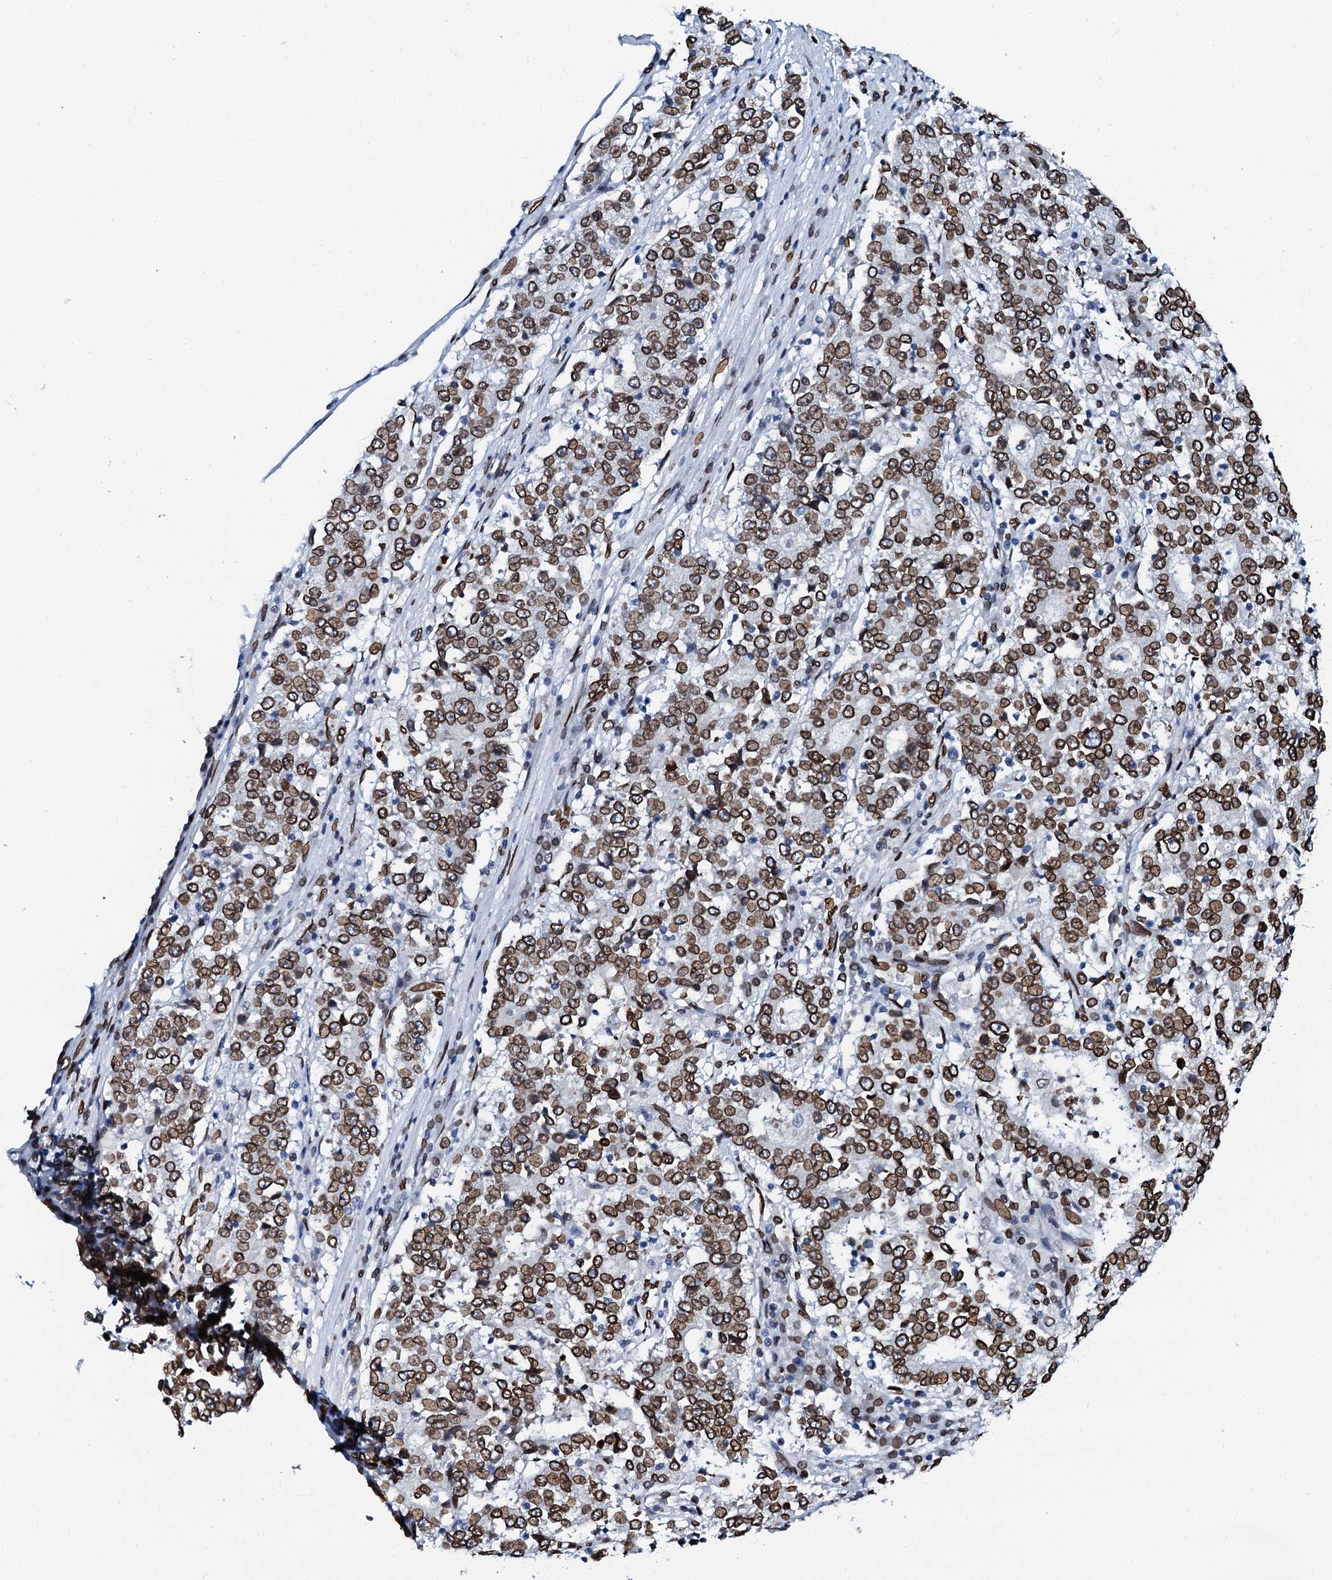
{"staining": {"intensity": "strong", "quantity": ">75%", "location": "cytoplasmic/membranous,nuclear"}, "tissue": "stomach cancer", "cell_type": "Tumor cells", "image_type": "cancer", "snomed": [{"axis": "morphology", "description": "Adenocarcinoma, NOS"}, {"axis": "topography", "description": "Stomach"}], "caption": "Protein positivity by immunohistochemistry demonstrates strong cytoplasmic/membranous and nuclear staining in approximately >75% of tumor cells in stomach cancer (adenocarcinoma).", "gene": "KATNAL2", "patient": {"sex": "male", "age": 59}}